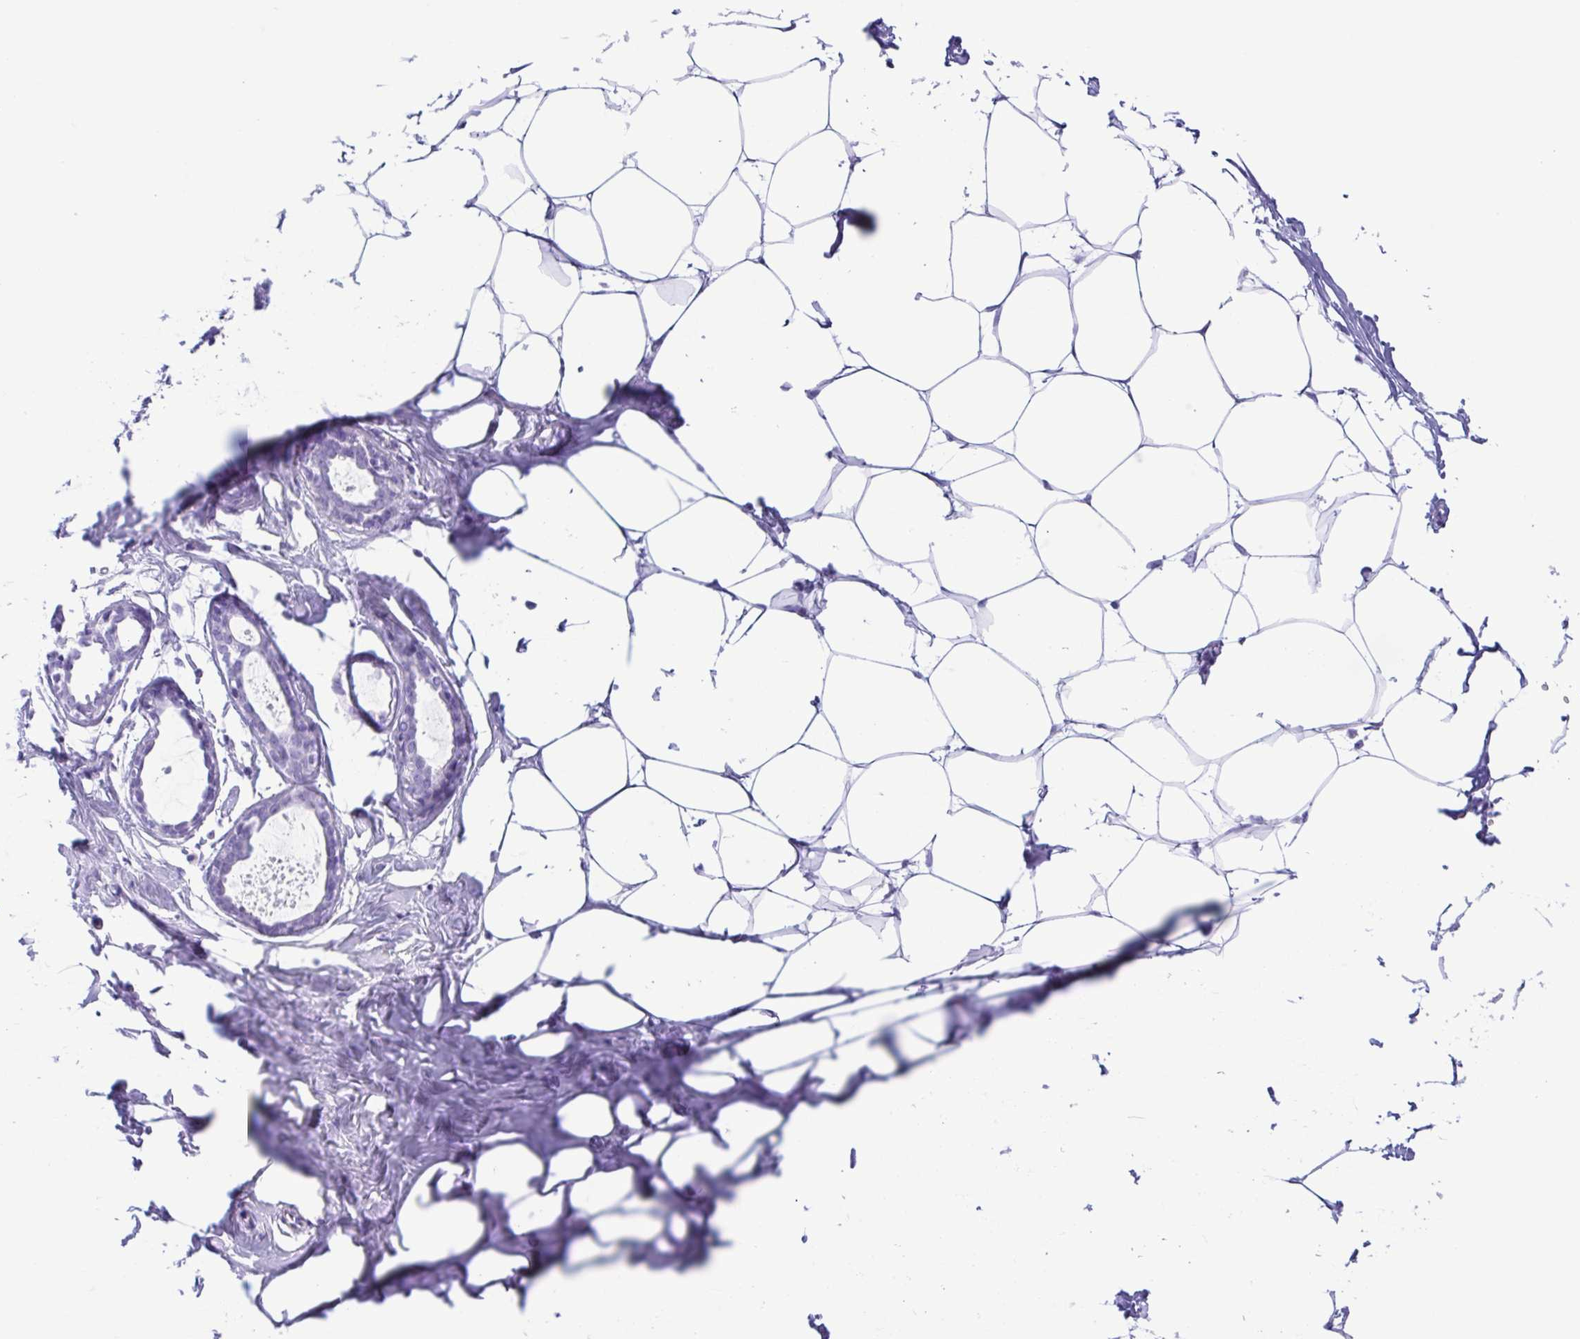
{"staining": {"intensity": "negative", "quantity": "none", "location": "none"}, "tissue": "breast", "cell_type": "Adipocytes", "image_type": "normal", "snomed": [{"axis": "morphology", "description": "Normal tissue, NOS"}, {"axis": "topography", "description": "Breast"}], "caption": "This is an immunohistochemistry (IHC) micrograph of unremarkable breast. There is no positivity in adipocytes.", "gene": "CYP11B1", "patient": {"sex": "female", "age": 27}}